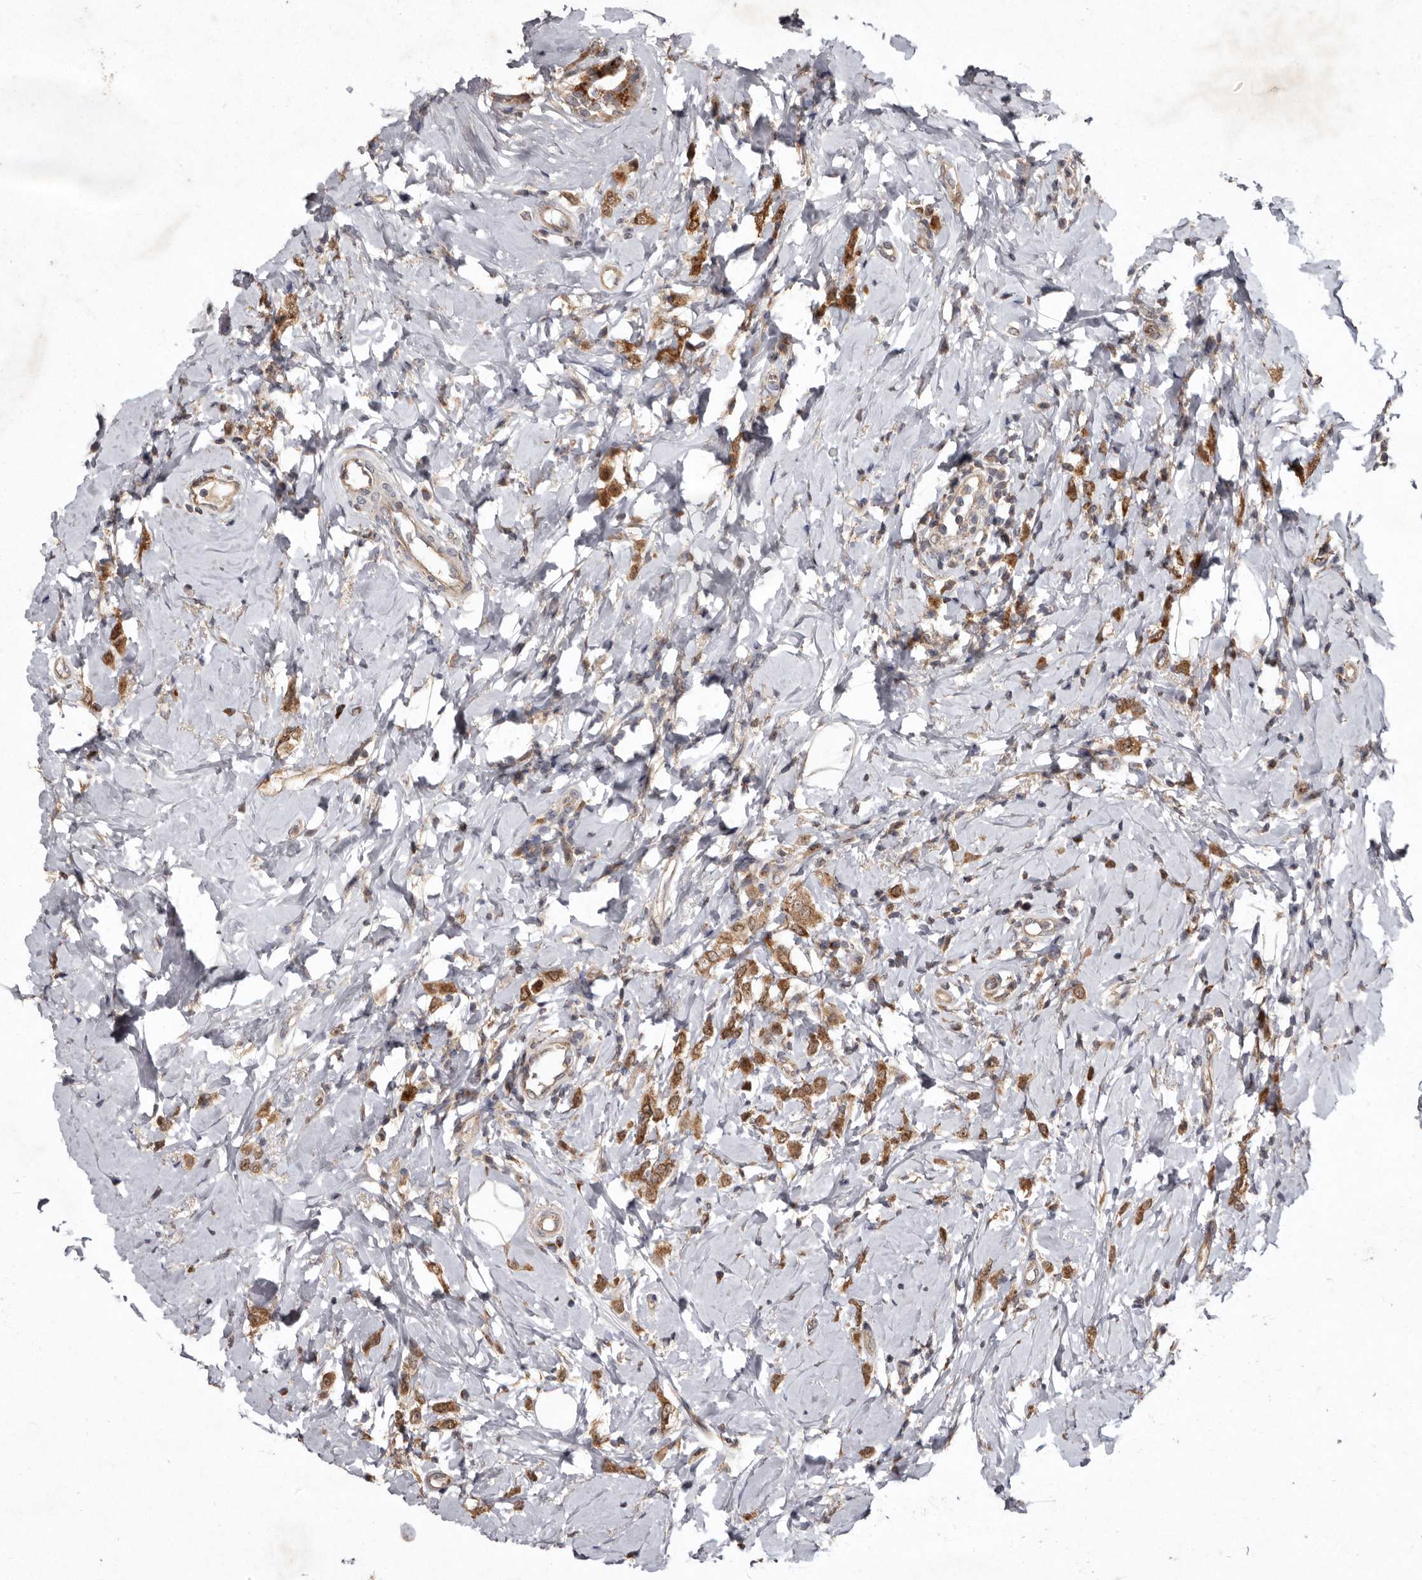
{"staining": {"intensity": "moderate", "quantity": ">75%", "location": "cytoplasmic/membranous"}, "tissue": "breast cancer", "cell_type": "Tumor cells", "image_type": "cancer", "snomed": [{"axis": "morphology", "description": "Lobular carcinoma"}, {"axis": "topography", "description": "Breast"}], "caption": "Breast cancer stained with a protein marker reveals moderate staining in tumor cells.", "gene": "FLAD1", "patient": {"sex": "female", "age": 47}}